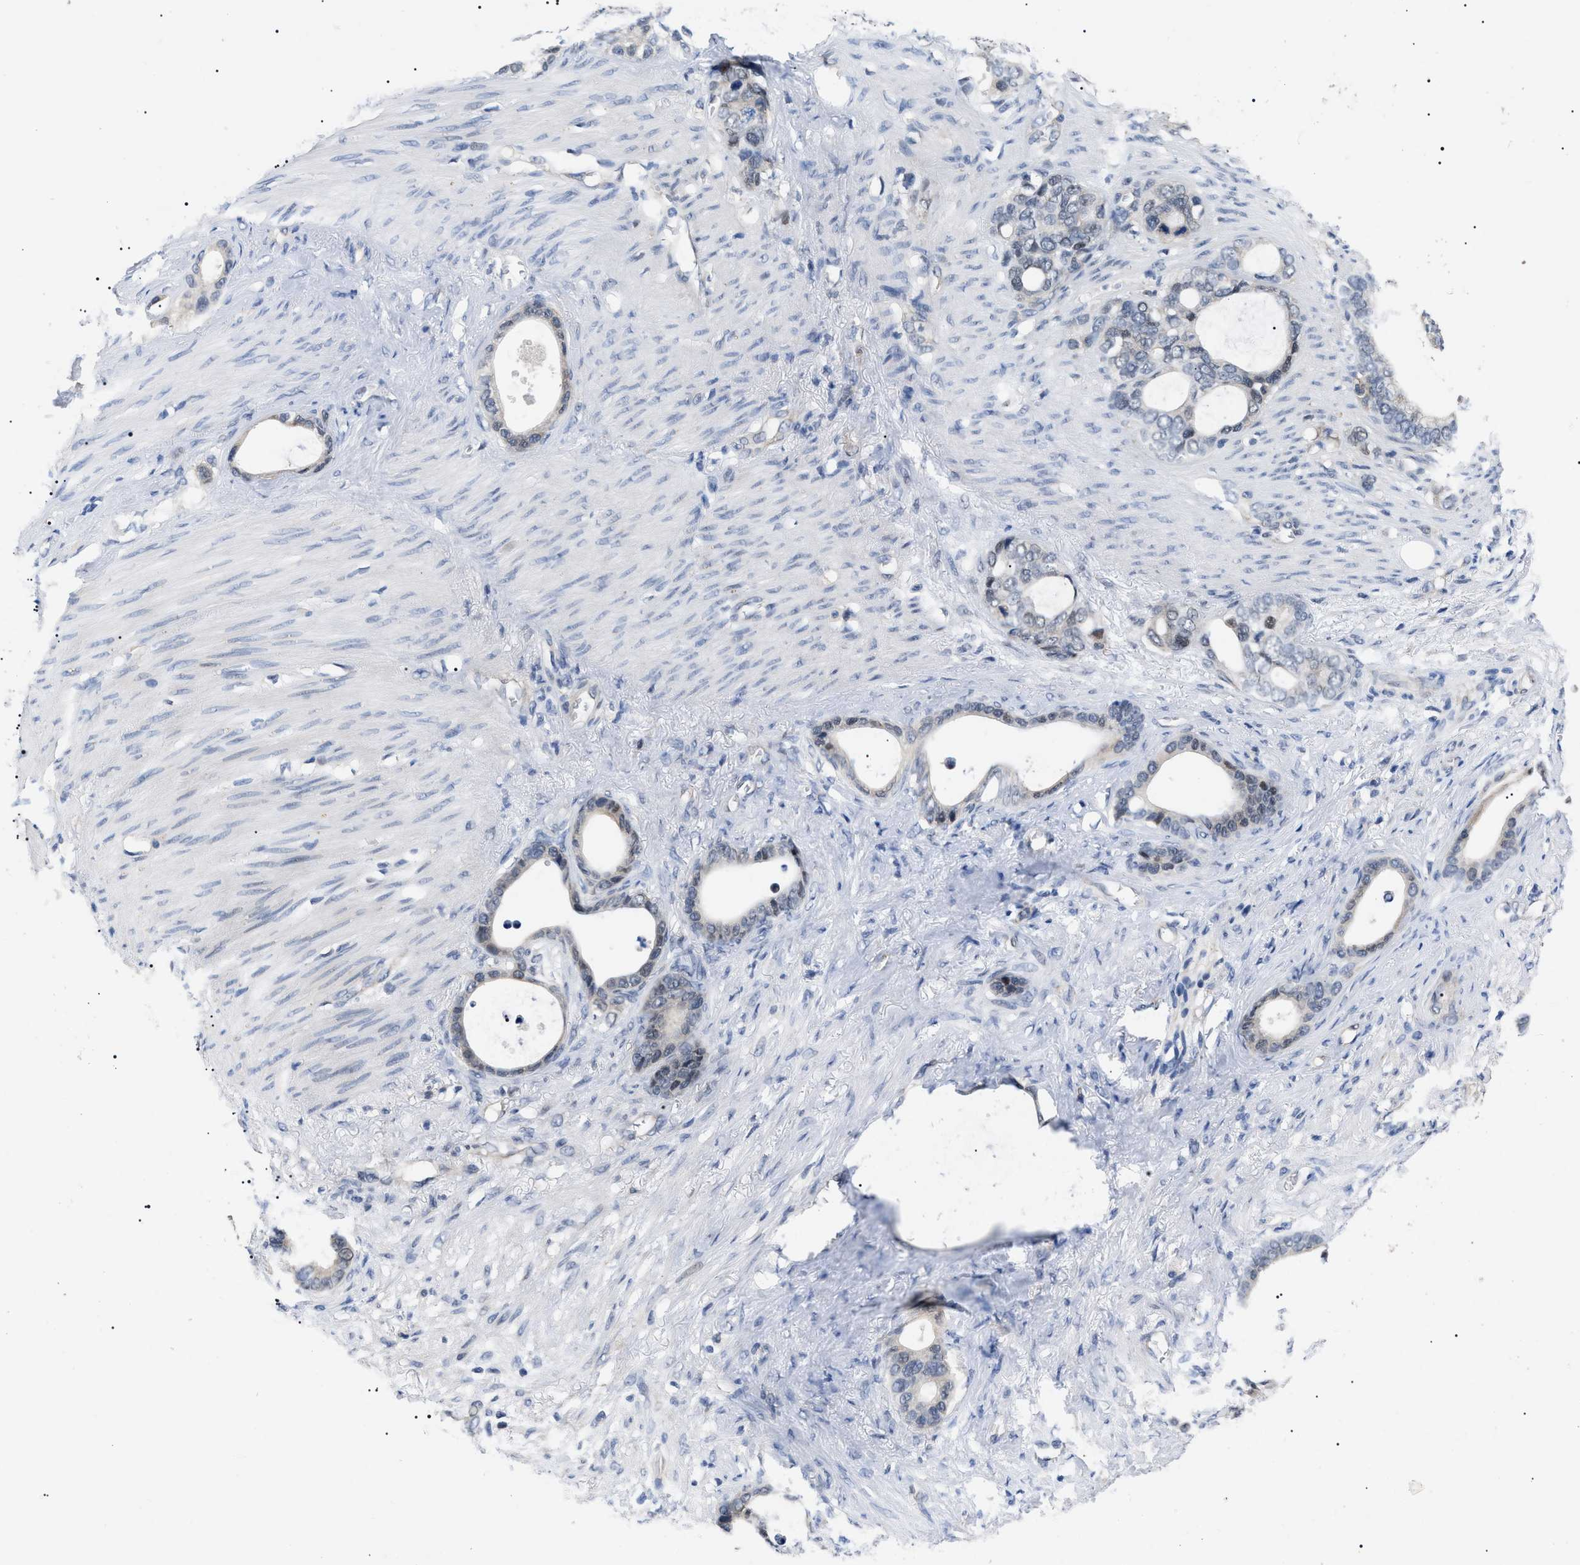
{"staining": {"intensity": "weak", "quantity": "25%-75%", "location": "cytoplasmic/membranous,nuclear"}, "tissue": "stomach cancer", "cell_type": "Tumor cells", "image_type": "cancer", "snomed": [{"axis": "morphology", "description": "Adenocarcinoma, NOS"}, {"axis": "topography", "description": "Stomach"}], "caption": "Immunohistochemical staining of stomach cancer (adenocarcinoma) exhibits low levels of weak cytoplasmic/membranous and nuclear protein positivity in approximately 25%-75% of tumor cells. (DAB IHC, brown staining for protein, blue staining for nuclei).", "gene": "GARRE1", "patient": {"sex": "female", "age": 75}}